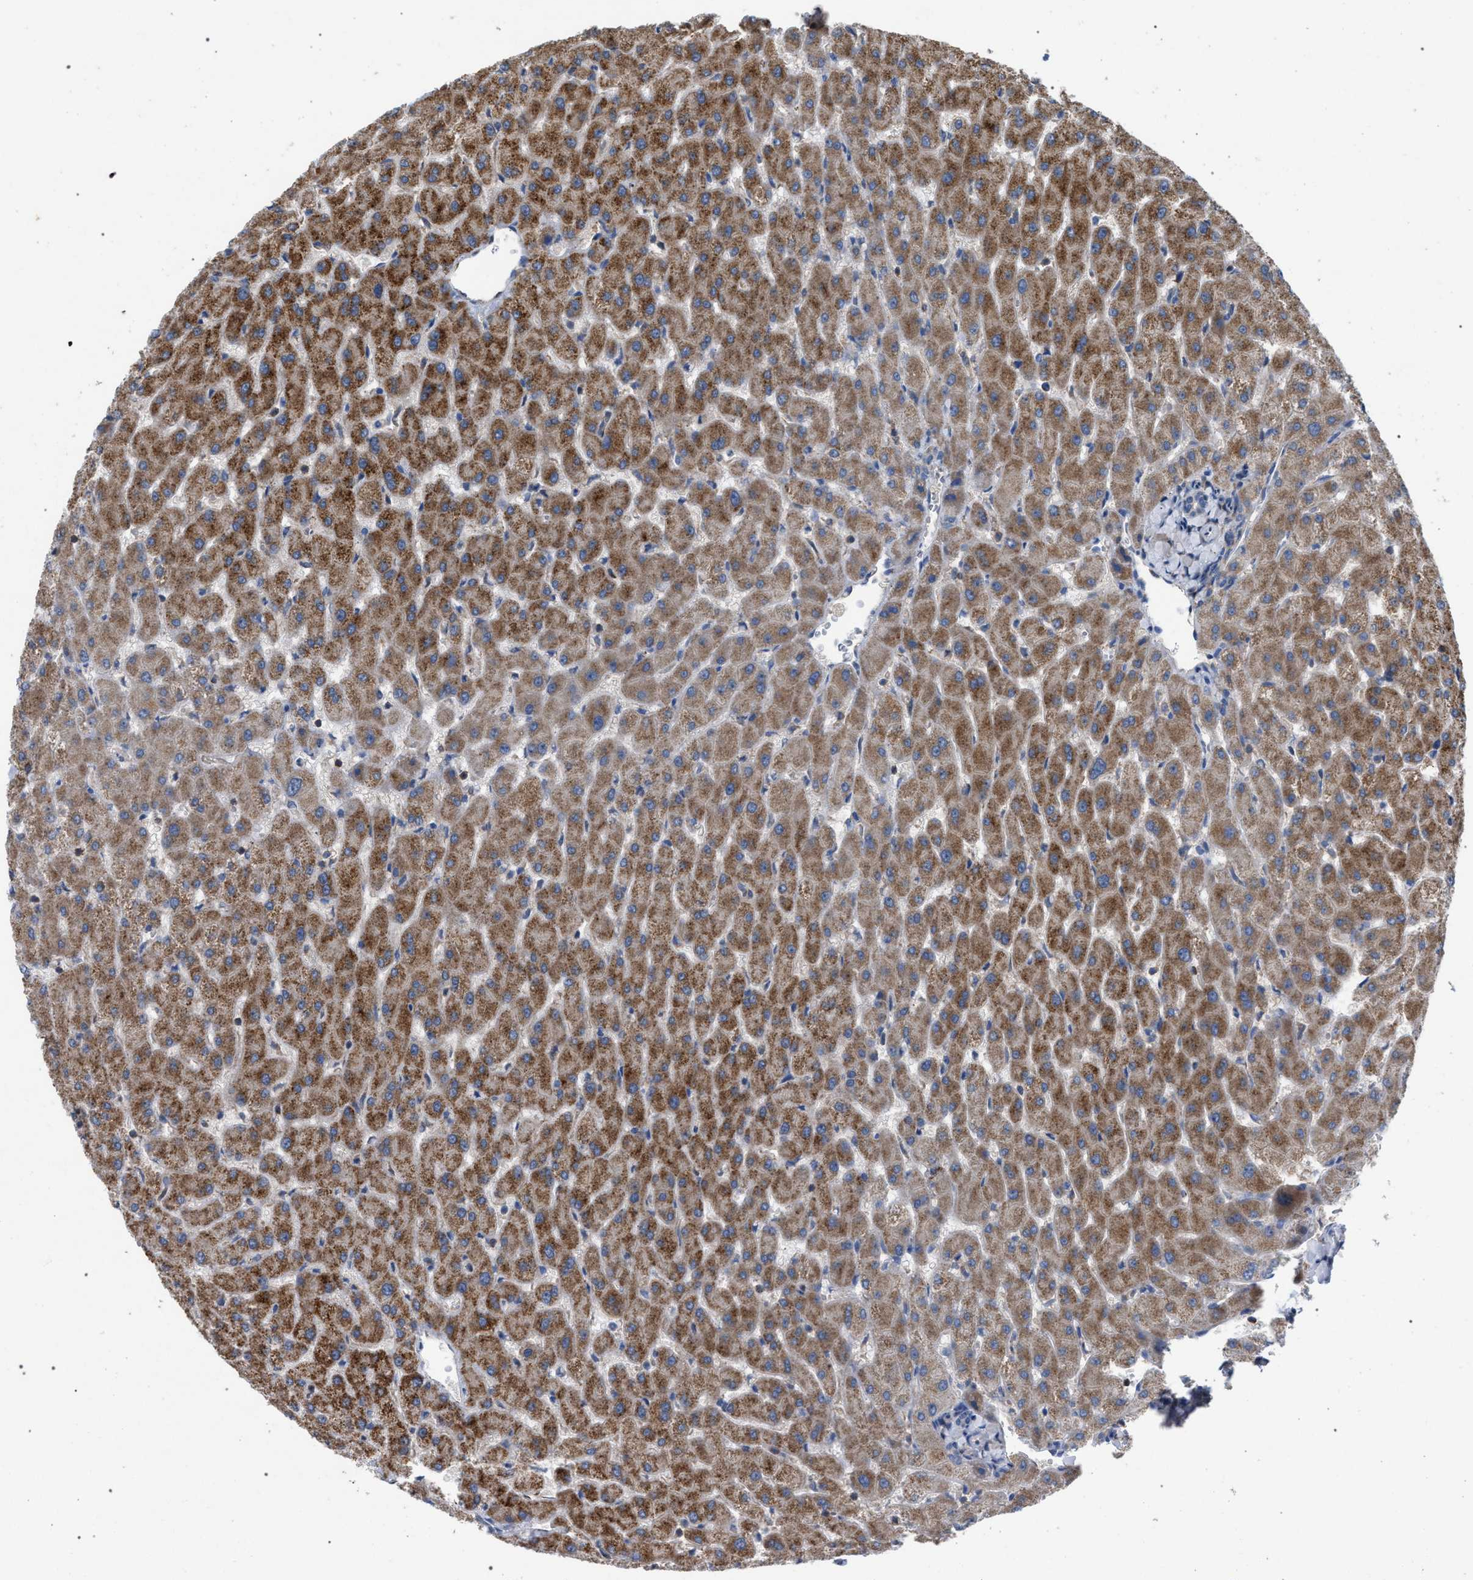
{"staining": {"intensity": "weak", "quantity": "<25%", "location": "cytoplasmic/membranous"}, "tissue": "liver", "cell_type": "Cholangiocytes", "image_type": "normal", "snomed": [{"axis": "morphology", "description": "Normal tissue, NOS"}, {"axis": "topography", "description": "Liver"}], "caption": "Cholangiocytes show no significant protein expression in benign liver. The staining is performed using DAB (3,3'-diaminobenzidine) brown chromogen with nuclei counter-stained in using hematoxylin.", "gene": "VPS13A", "patient": {"sex": "female", "age": 63}}